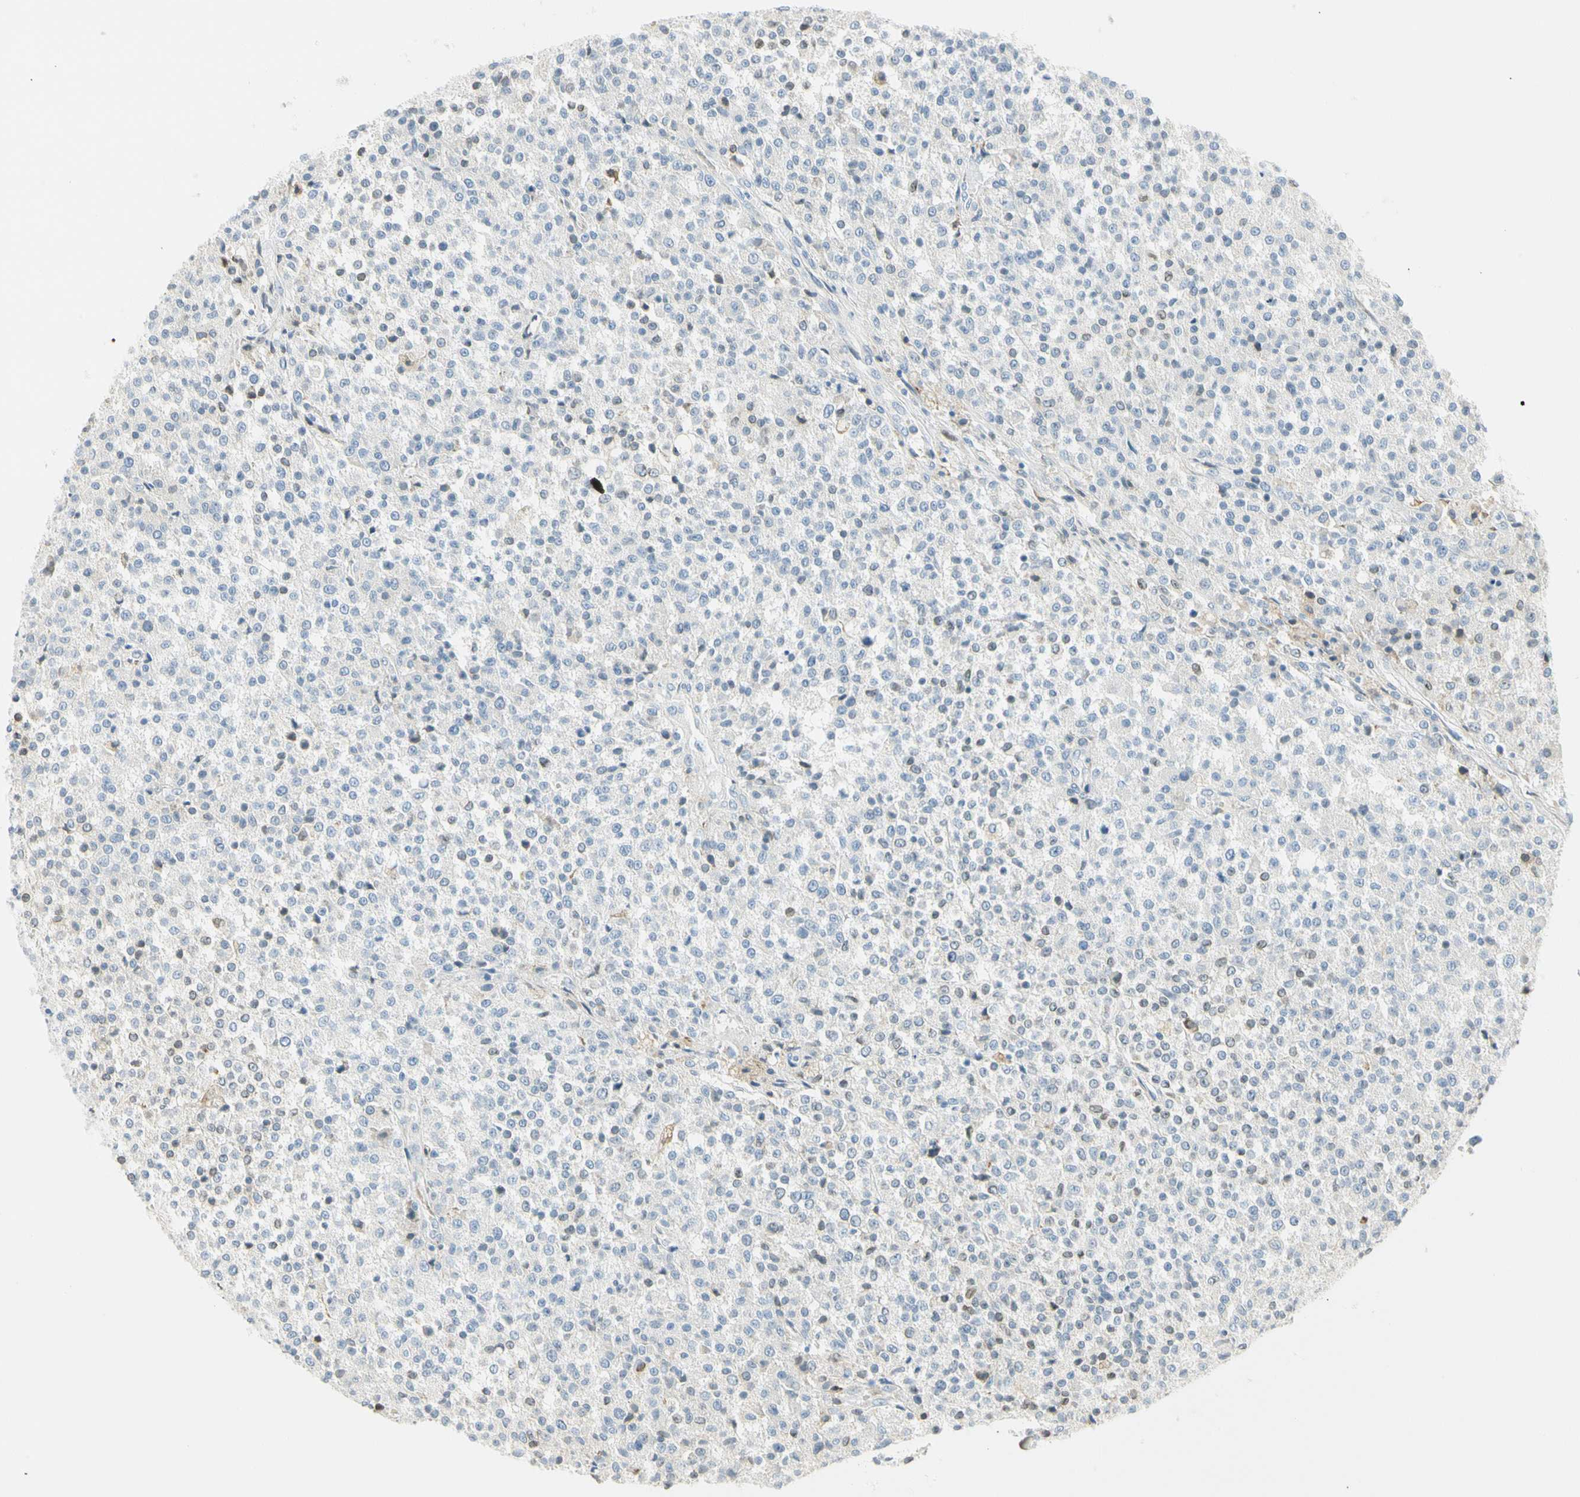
{"staining": {"intensity": "negative", "quantity": "none", "location": "none"}, "tissue": "testis cancer", "cell_type": "Tumor cells", "image_type": "cancer", "snomed": [{"axis": "morphology", "description": "Seminoma, NOS"}, {"axis": "topography", "description": "Testis"}], "caption": "Human testis seminoma stained for a protein using immunohistochemistry (IHC) exhibits no positivity in tumor cells.", "gene": "TNFSF11", "patient": {"sex": "male", "age": 59}}